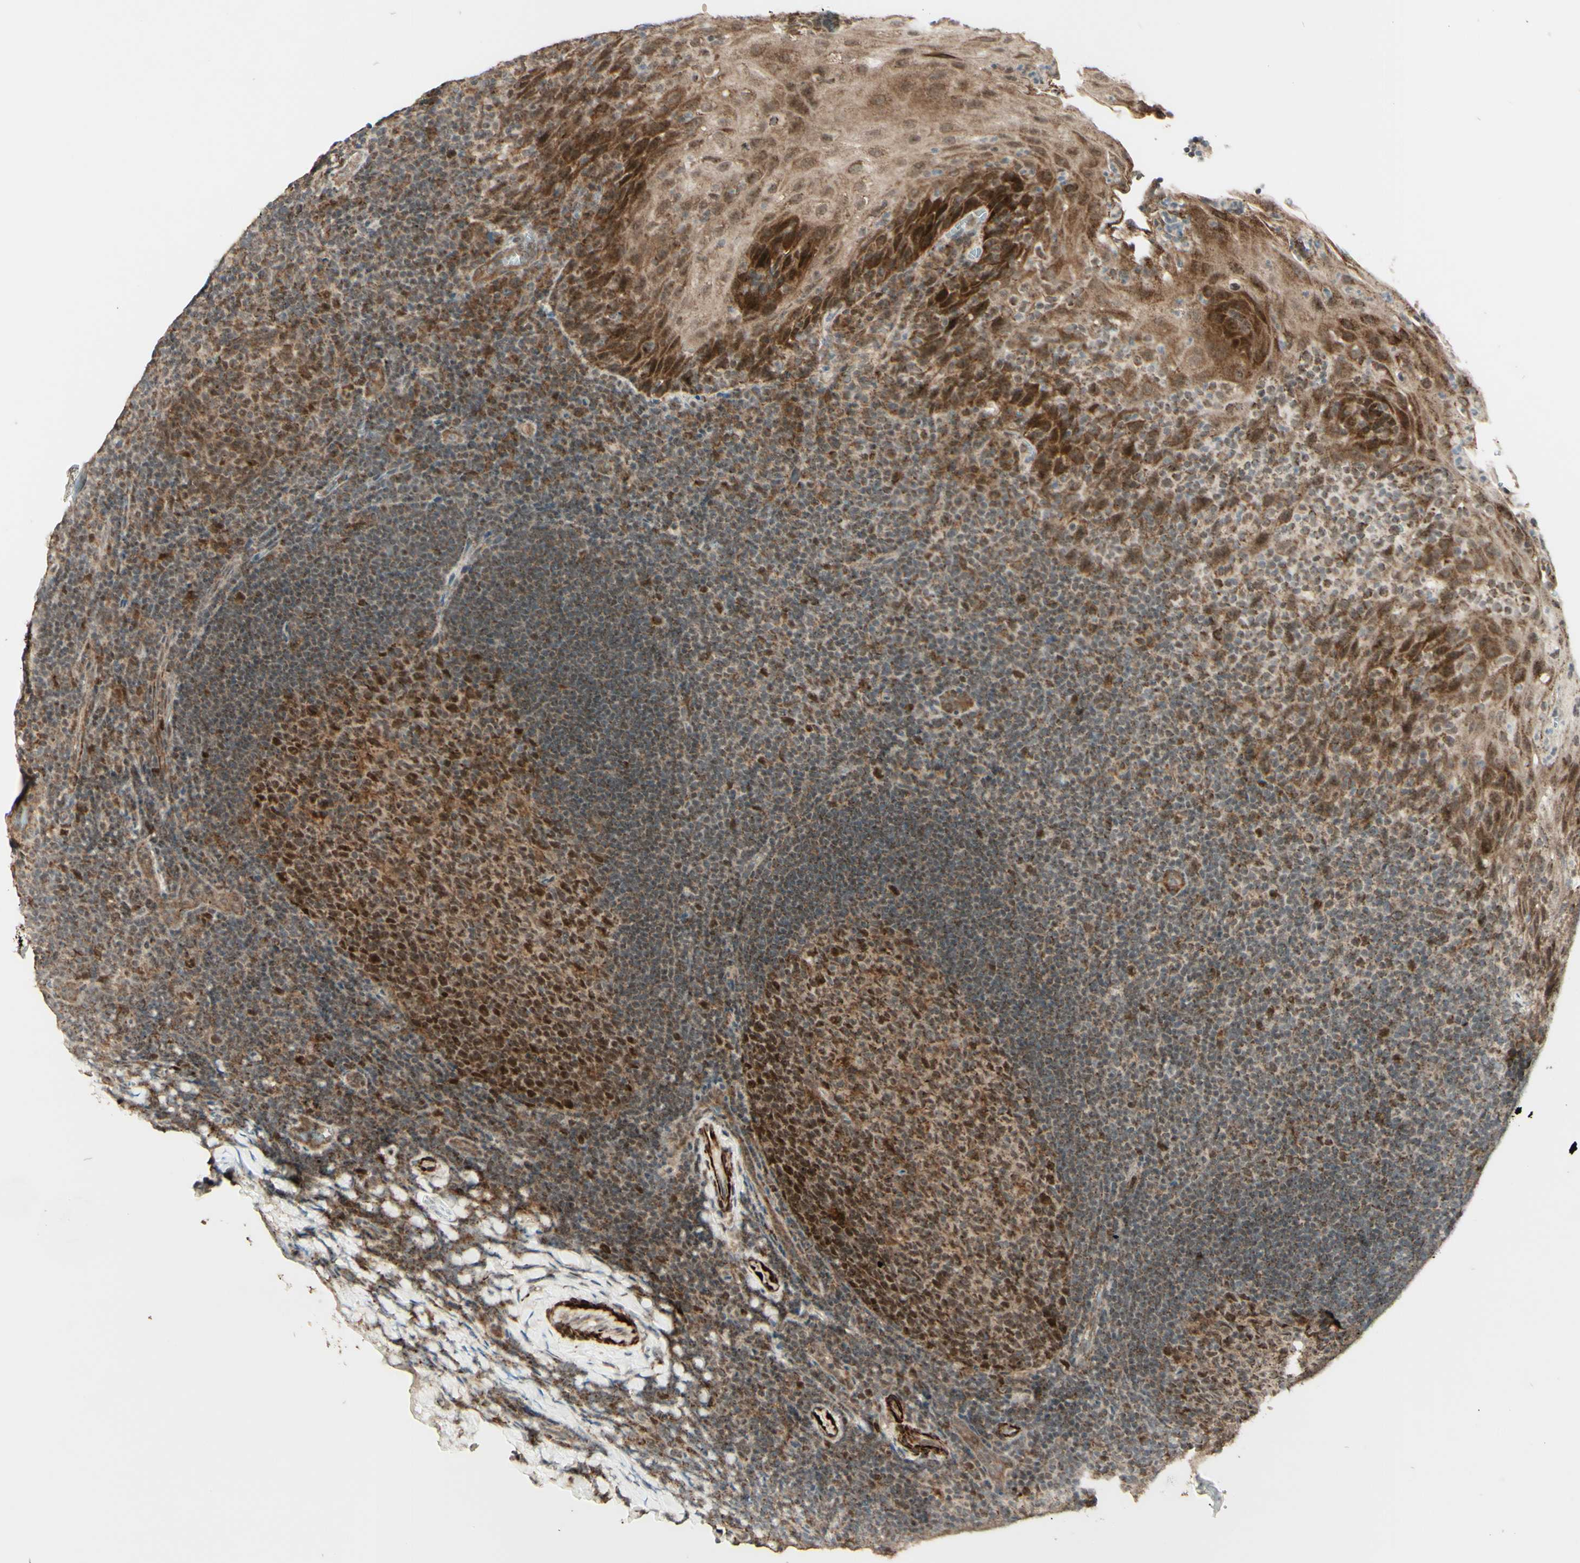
{"staining": {"intensity": "strong", "quantity": ">75%", "location": "cytoplasmic/membranous,nuclear"}, "tissue": "tonsil", "cell_type": "Germinal center cells", "image_type": "normal", "snomed": [{"axis": "morphology", "description": "Normal tissue, NOS"}, {"axis": "topography", "description": "Tonsil"}], "caption": "Unremarkable tonsil was stained to show a protein in brown. There is high levels of strong cytoplasmic/membranous,nuclear positivity in about >75% of germinal center cells.", "gene": "DHRS3", "patient": {"sex": "male", "age": 37}}